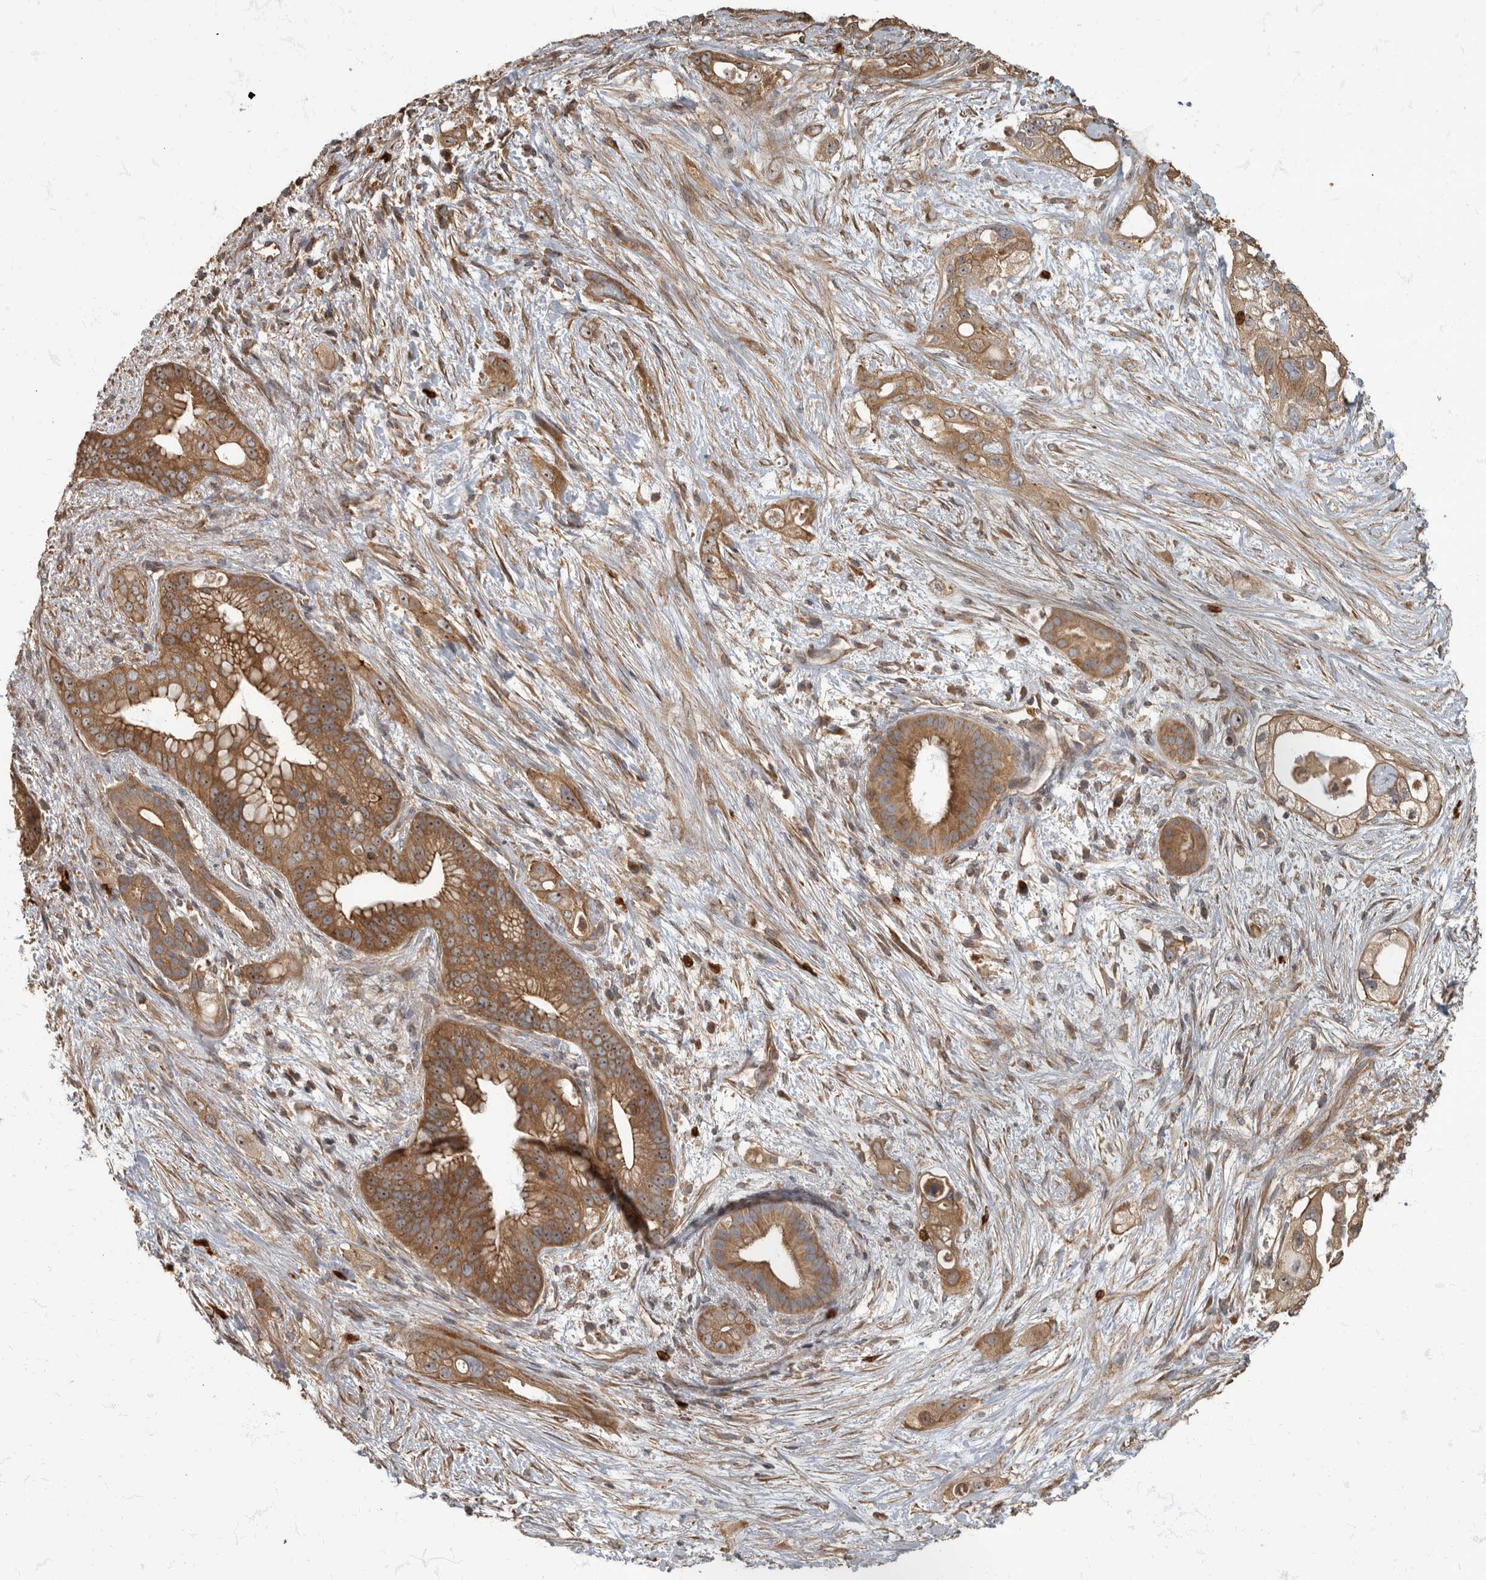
{"staining": {"intensity": "strong", "quantity": ">75%", "location": "cytoplasmic/membranous,nuclear"}, "tissue": "pancreatic cancer", "cell_type": "Tumor cells", "image_type": "cancer", "snomed": [{"axis": "morphology", "description": "Adenocarcinoma, NOS"}, {"axis": "topography", "description": "Pancreas"}], "caption": "This image displays IHC staining of pancreatic cancer (adenocarcinoma), with high strong cytoplasmic/membranous and nuclear positivity in about >75% of tumor cells.", "gene": "DAAM1", "patient": {"sex": "male", "age": 53}}